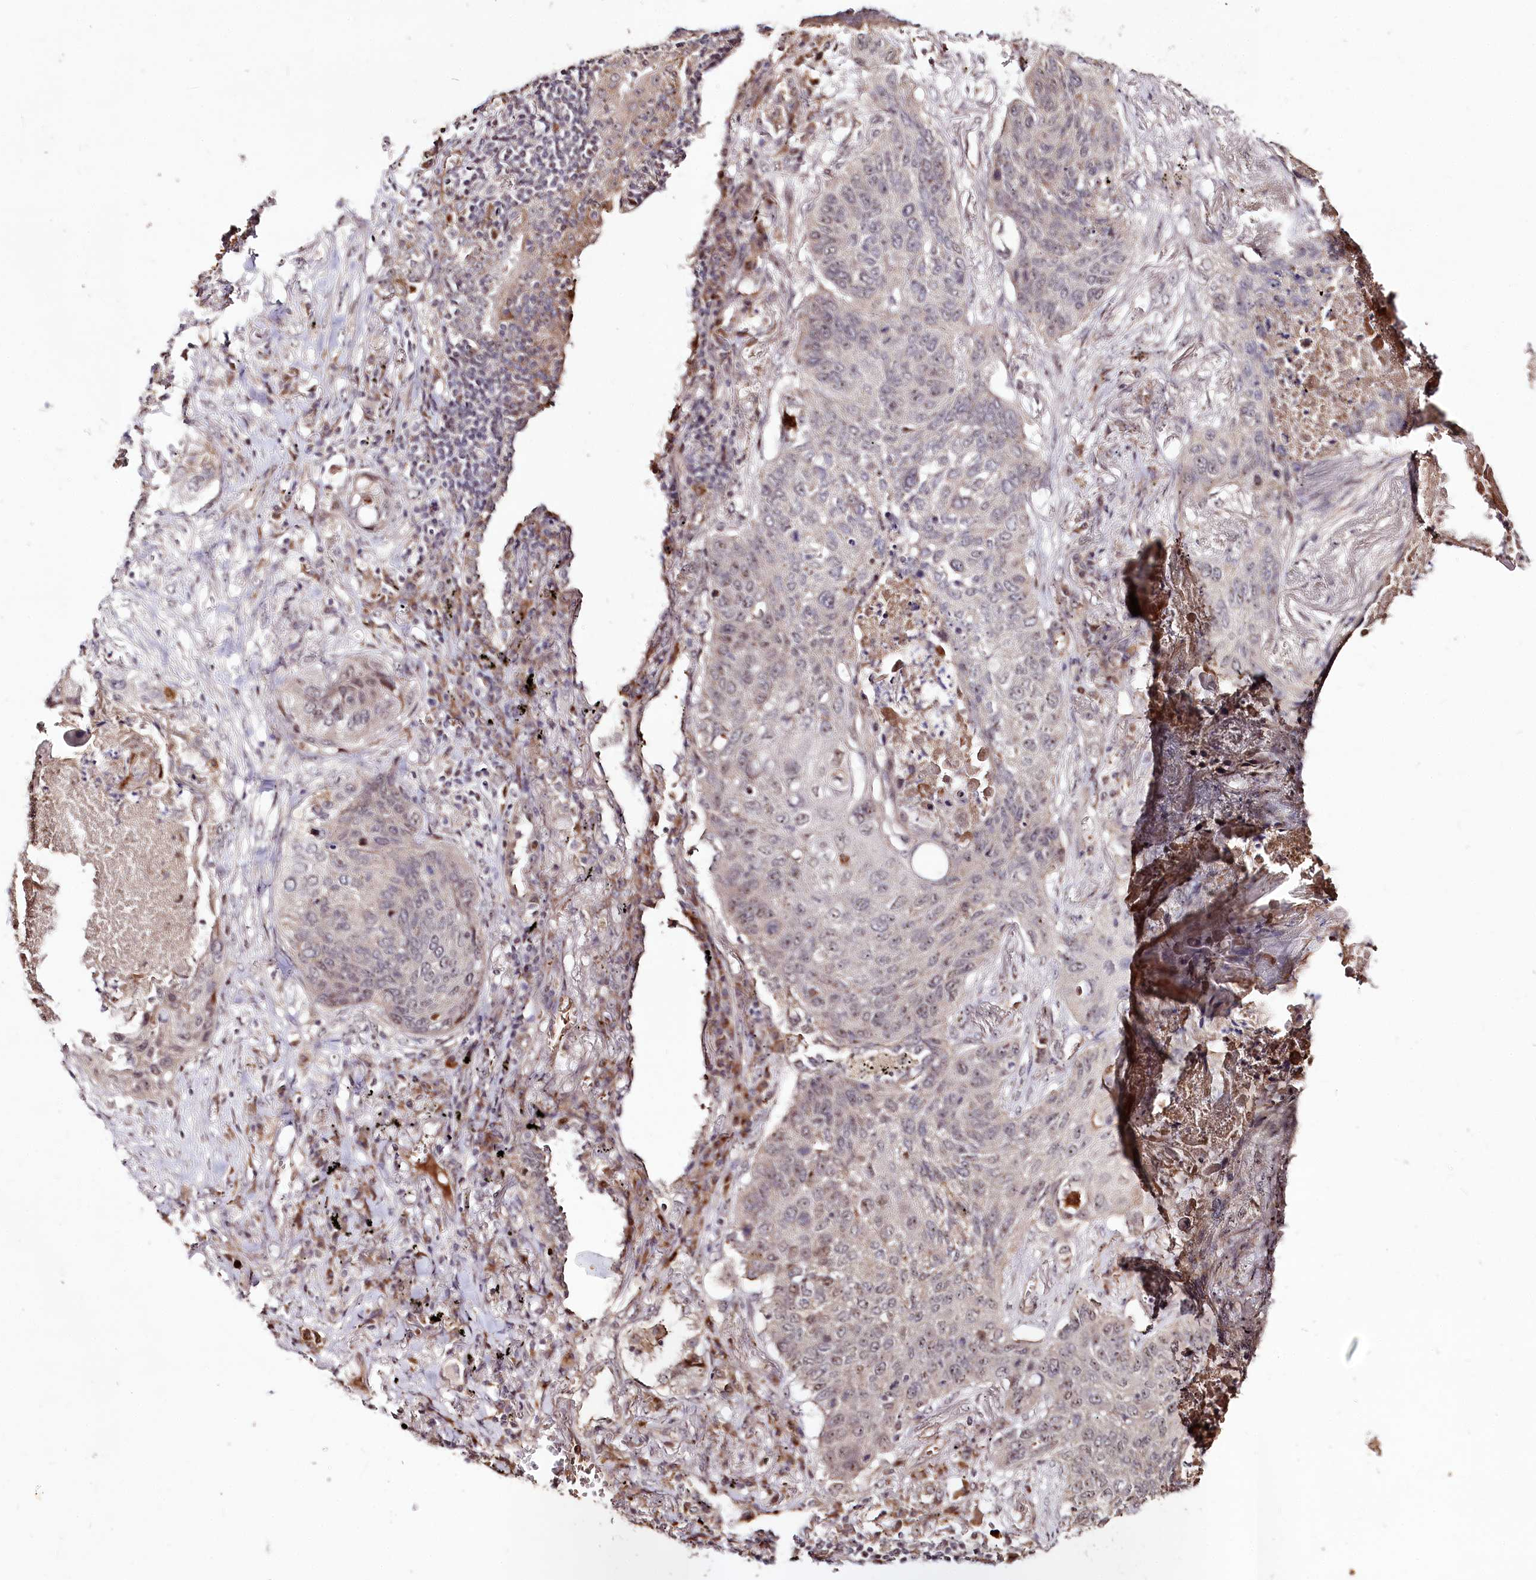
{"staining": {"intensity": "weak", "quantity": "<25%", "location": "nuclear"}, "tissue": "lung cancer", "cell_type": "Tumor cells", "image_type": "cancer", "snomed": [{"axis": "morphology", "description": "Squamous cell carcinoma, NOS"}, {"axis": "topography", "description": "Lung"}], "caption": "Protein analysis of squamous cell carcinoma (lung) reveals no significant expression in tumor cells.", "gene": "DMP1", "patient": {"sex": "female", "age": 63}}